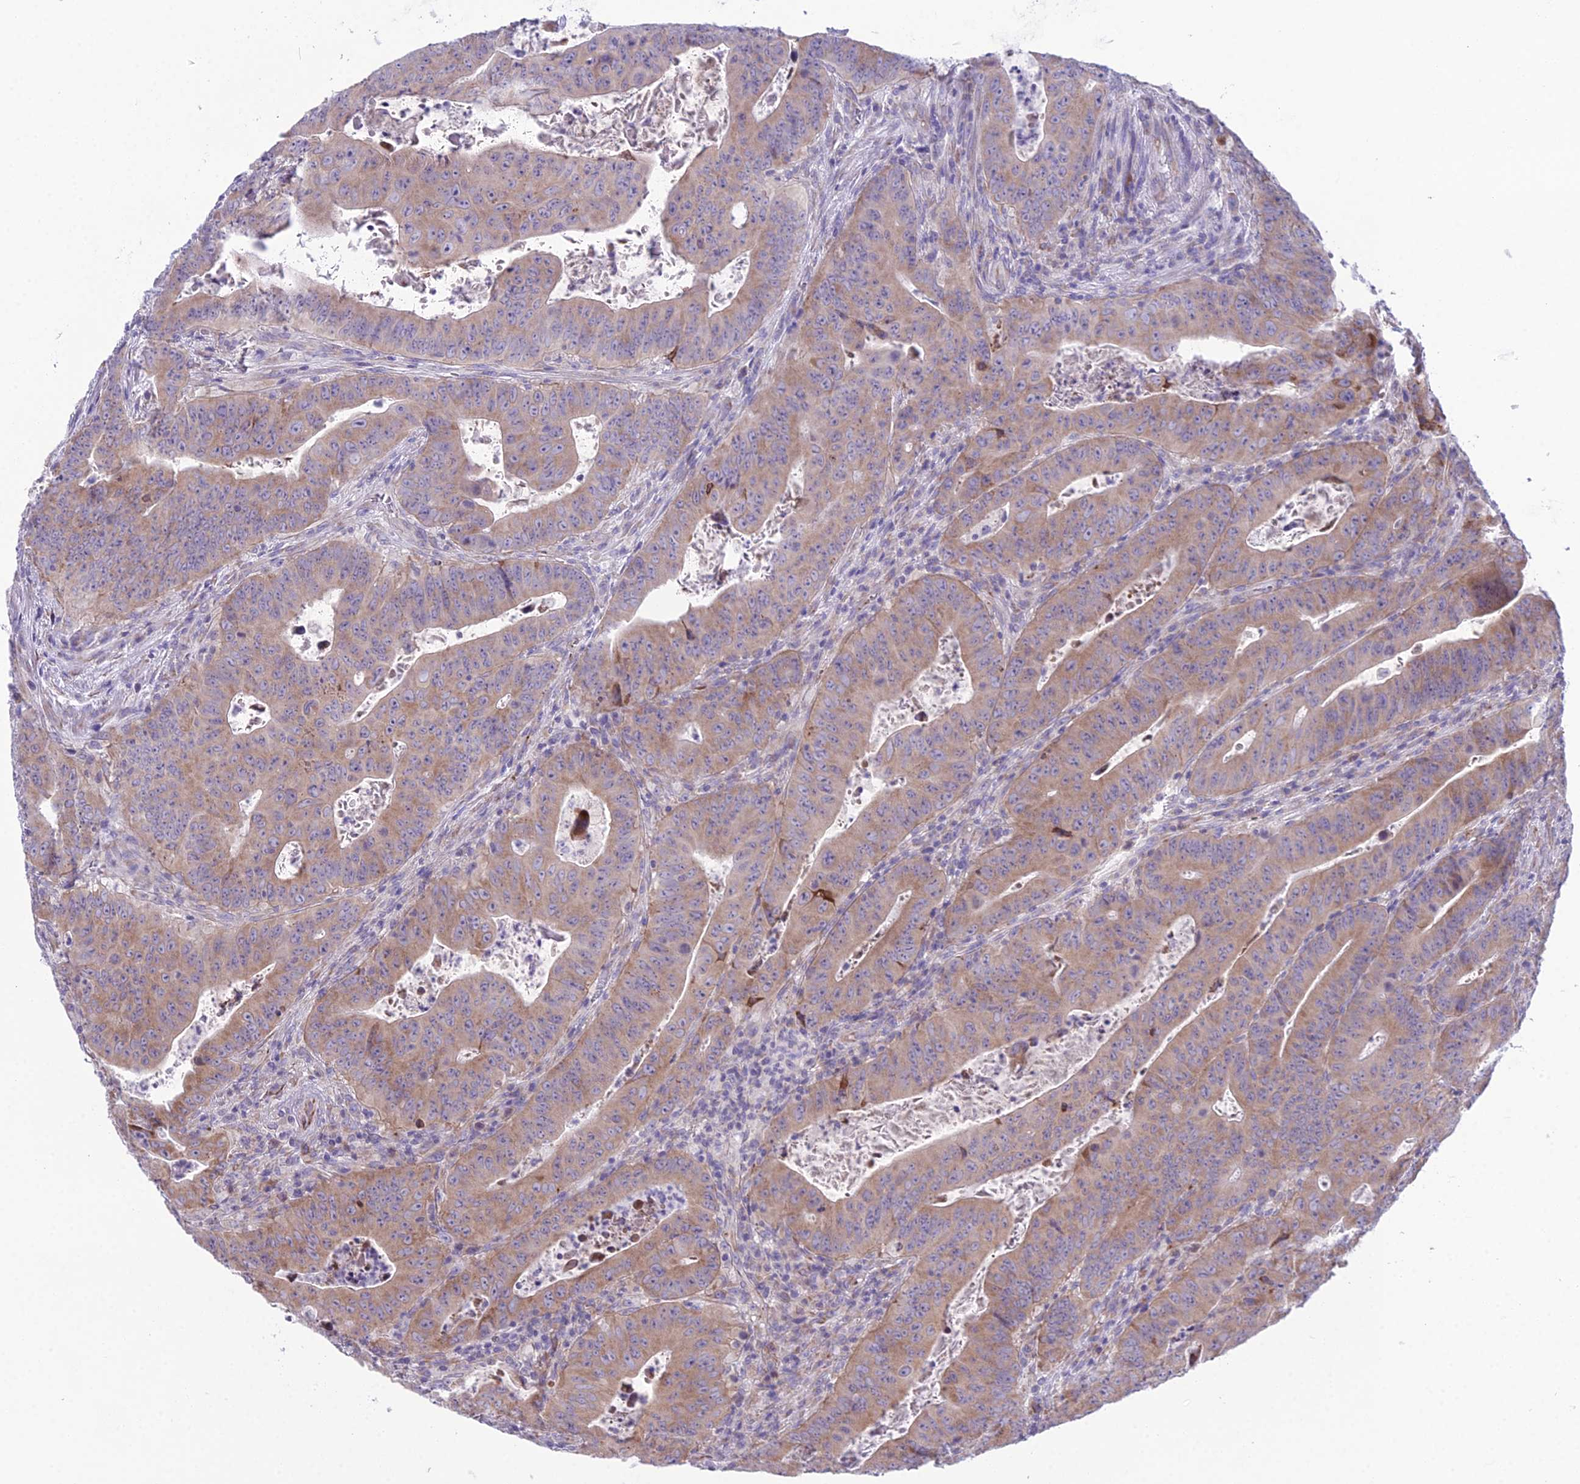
{"staining": {"intensity": "moderate", "quantity": ">75%", "location": "cytoplasmic/membranous"}, "tissue": "colorectal cancer", "cell_type": "Tumor cells", "image_type": "cancer", "snomed": [{"axis": "morphology", "description": "Adenocarcinoma, NOS"}, {"axis": "topography", "description": "Rectum"}], "caption": "DAB immunohistochemical staining of colorectal adenocarcinoma shows moderate cytoplasmic/membranous protein staining in about >75% of tumor cells. The protein of interest is stained brown, and the nuclei are stained in blue (DAB (3,3'-diaminobenzidine) IHC with brightfield microscopy, high magnification).", "gene": "RPS26", "patient": {"sex": "female", "age": 75}}